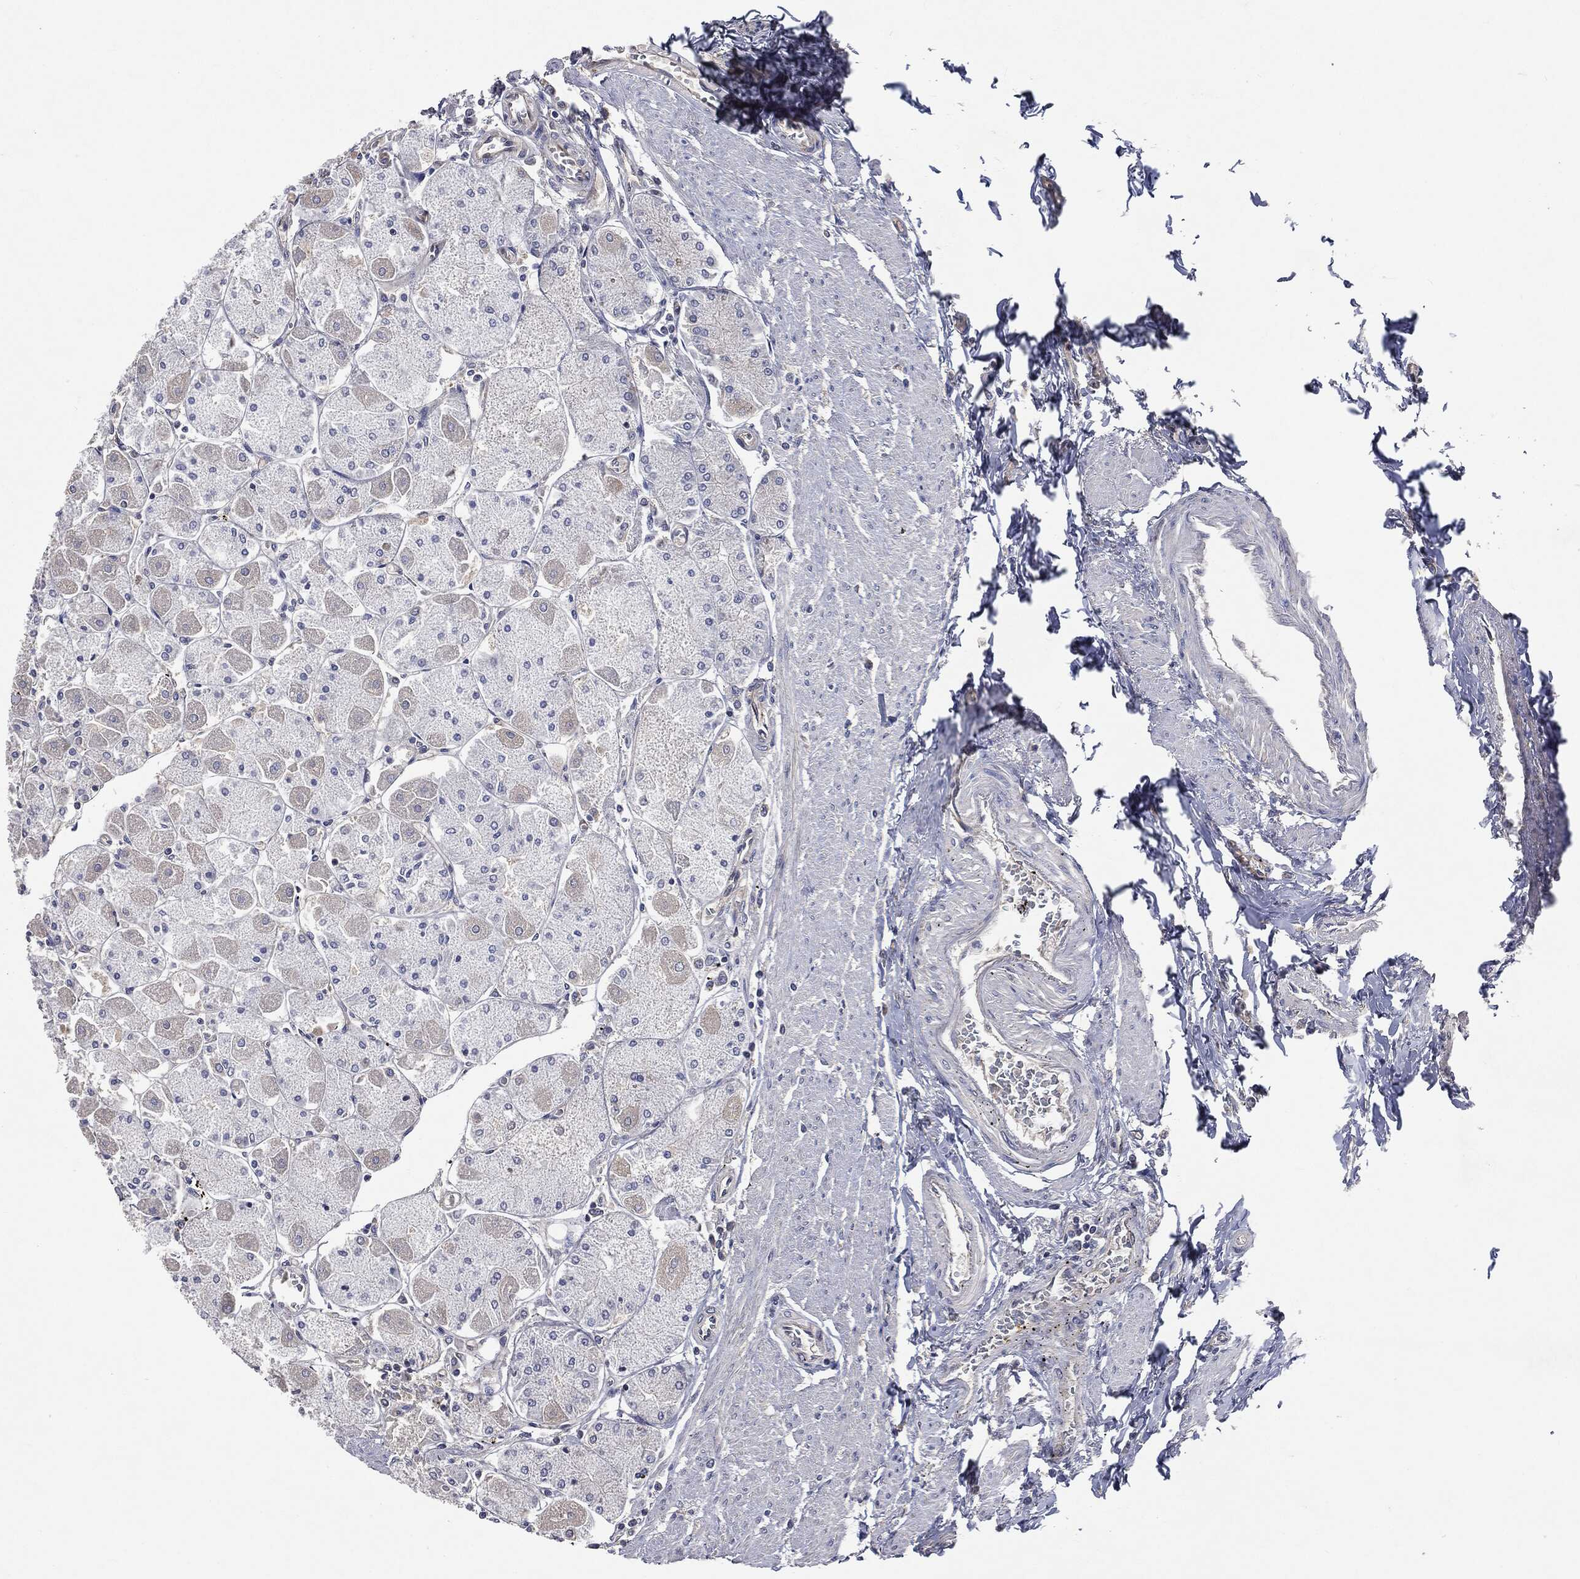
{"staining": {"intensity": "strong", "quantity": "<25%", "location": "cytoplasmic/membranous"}, "tissue": "stomach", "cell_type": "Glandular cells", "image_type": "normal", "snomed": [{"axis": "morphology", "description": "Normal tissue, NOS"}, {"axis": "topography", "description": "Stomach"}], "caption": "This histopathology image shows IHC staining of benign stomach, with medium strong cytoplasmic/membranous expression in about <25% of glandular cells.", "gene": "EPS15L1", "patient": {"sex": "male", "age": 70}}